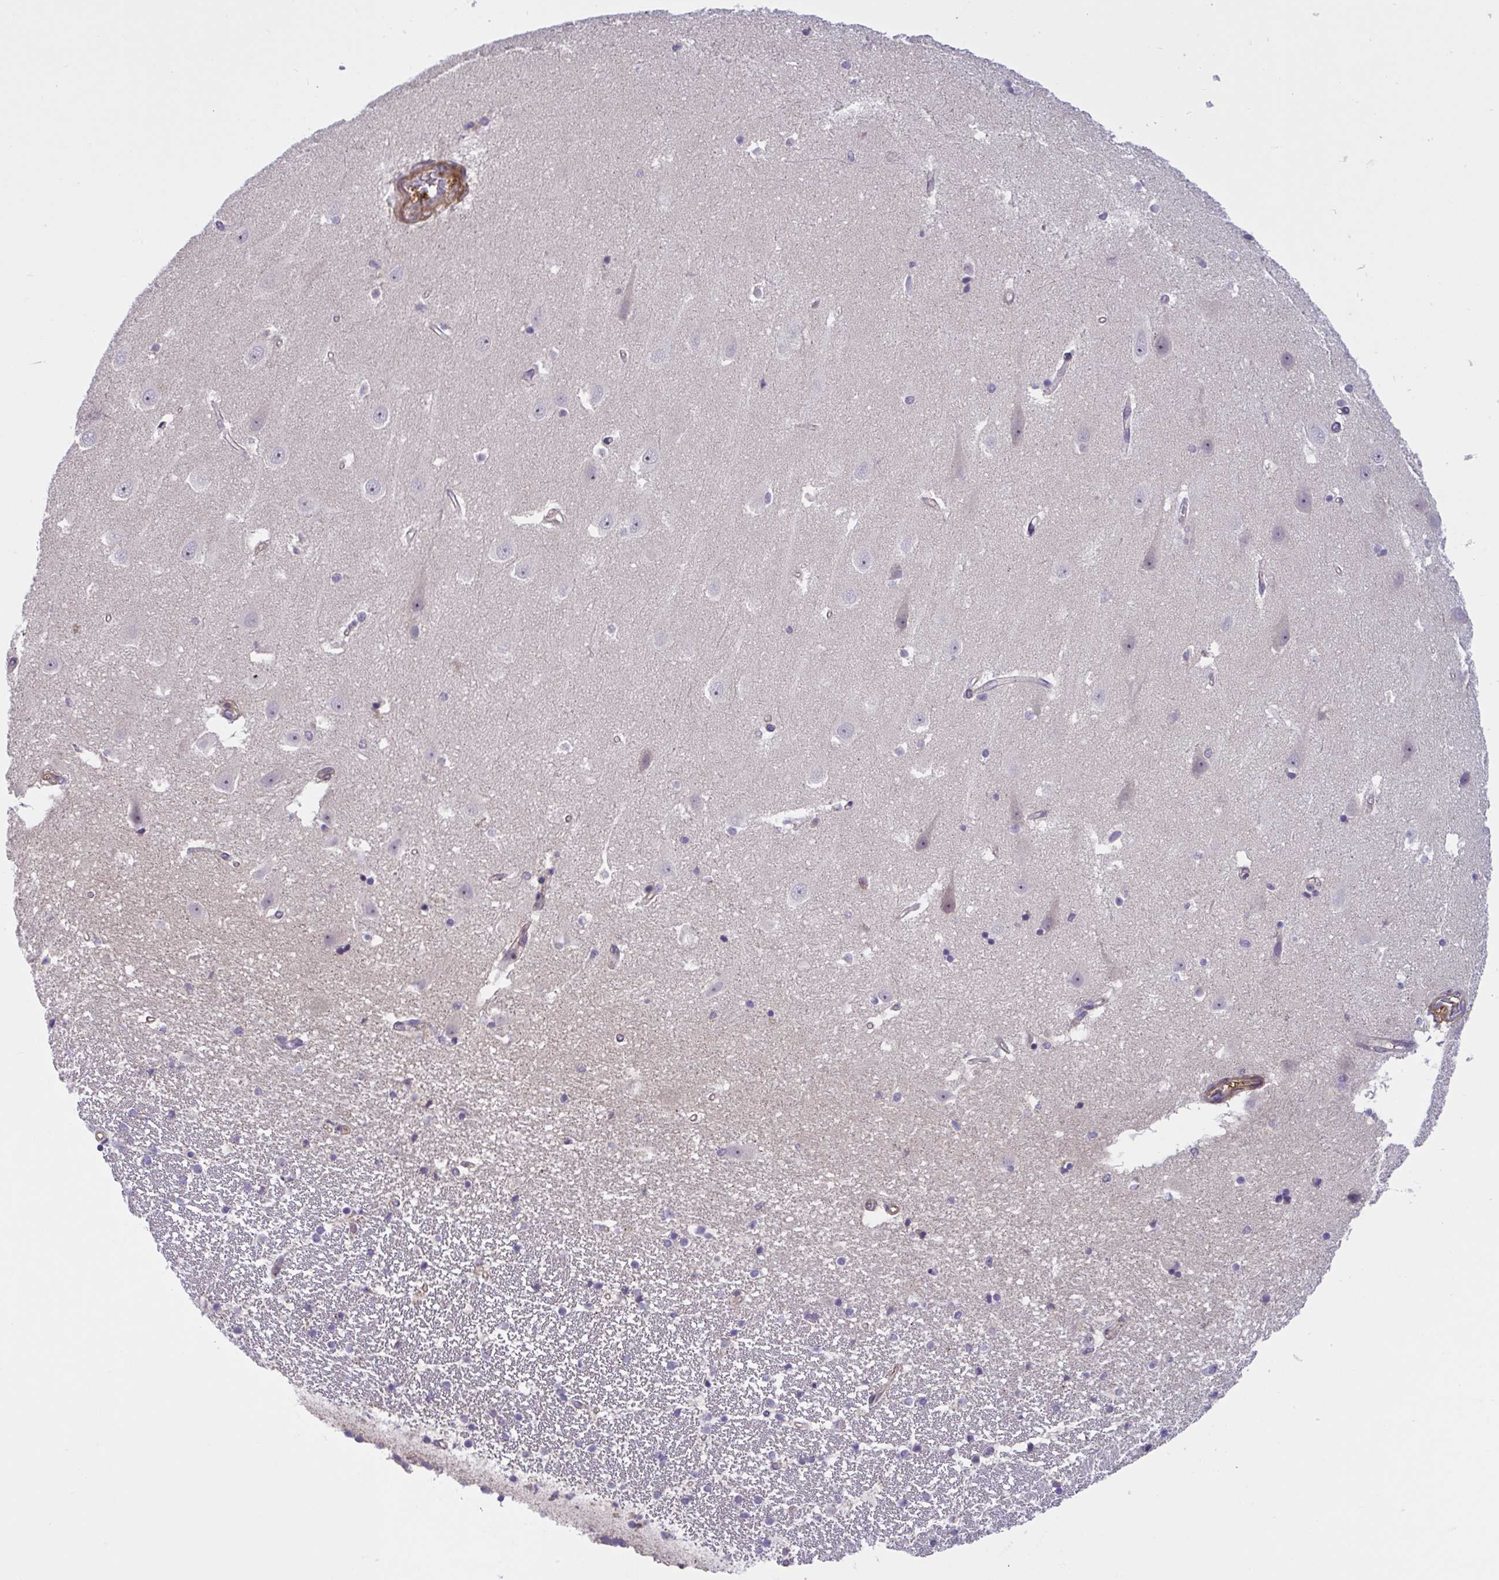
{"staining": {"intensity": "negative", "quantity": "none", "location": "none"}, "tissue": "hippocampus", "cell_type": "Glial cells", "image_type": "normal", "snomed": [{"axis": "morphology", "description": "Normal tissue, NOS"}, {"axis": "topography", "description": "Hippocampus"}], "caption": "There is no significant positivity in glial cells of hippocampus. Brightfield microscopy of immunohistochemistry (IHC) stained with DAB (3,3'-diaminobenzidine) (brown) and hematoxylin (blue), captured at high magnification.", "gene": "WNT9B", "patient": {"sex": "male", "age": 63}}